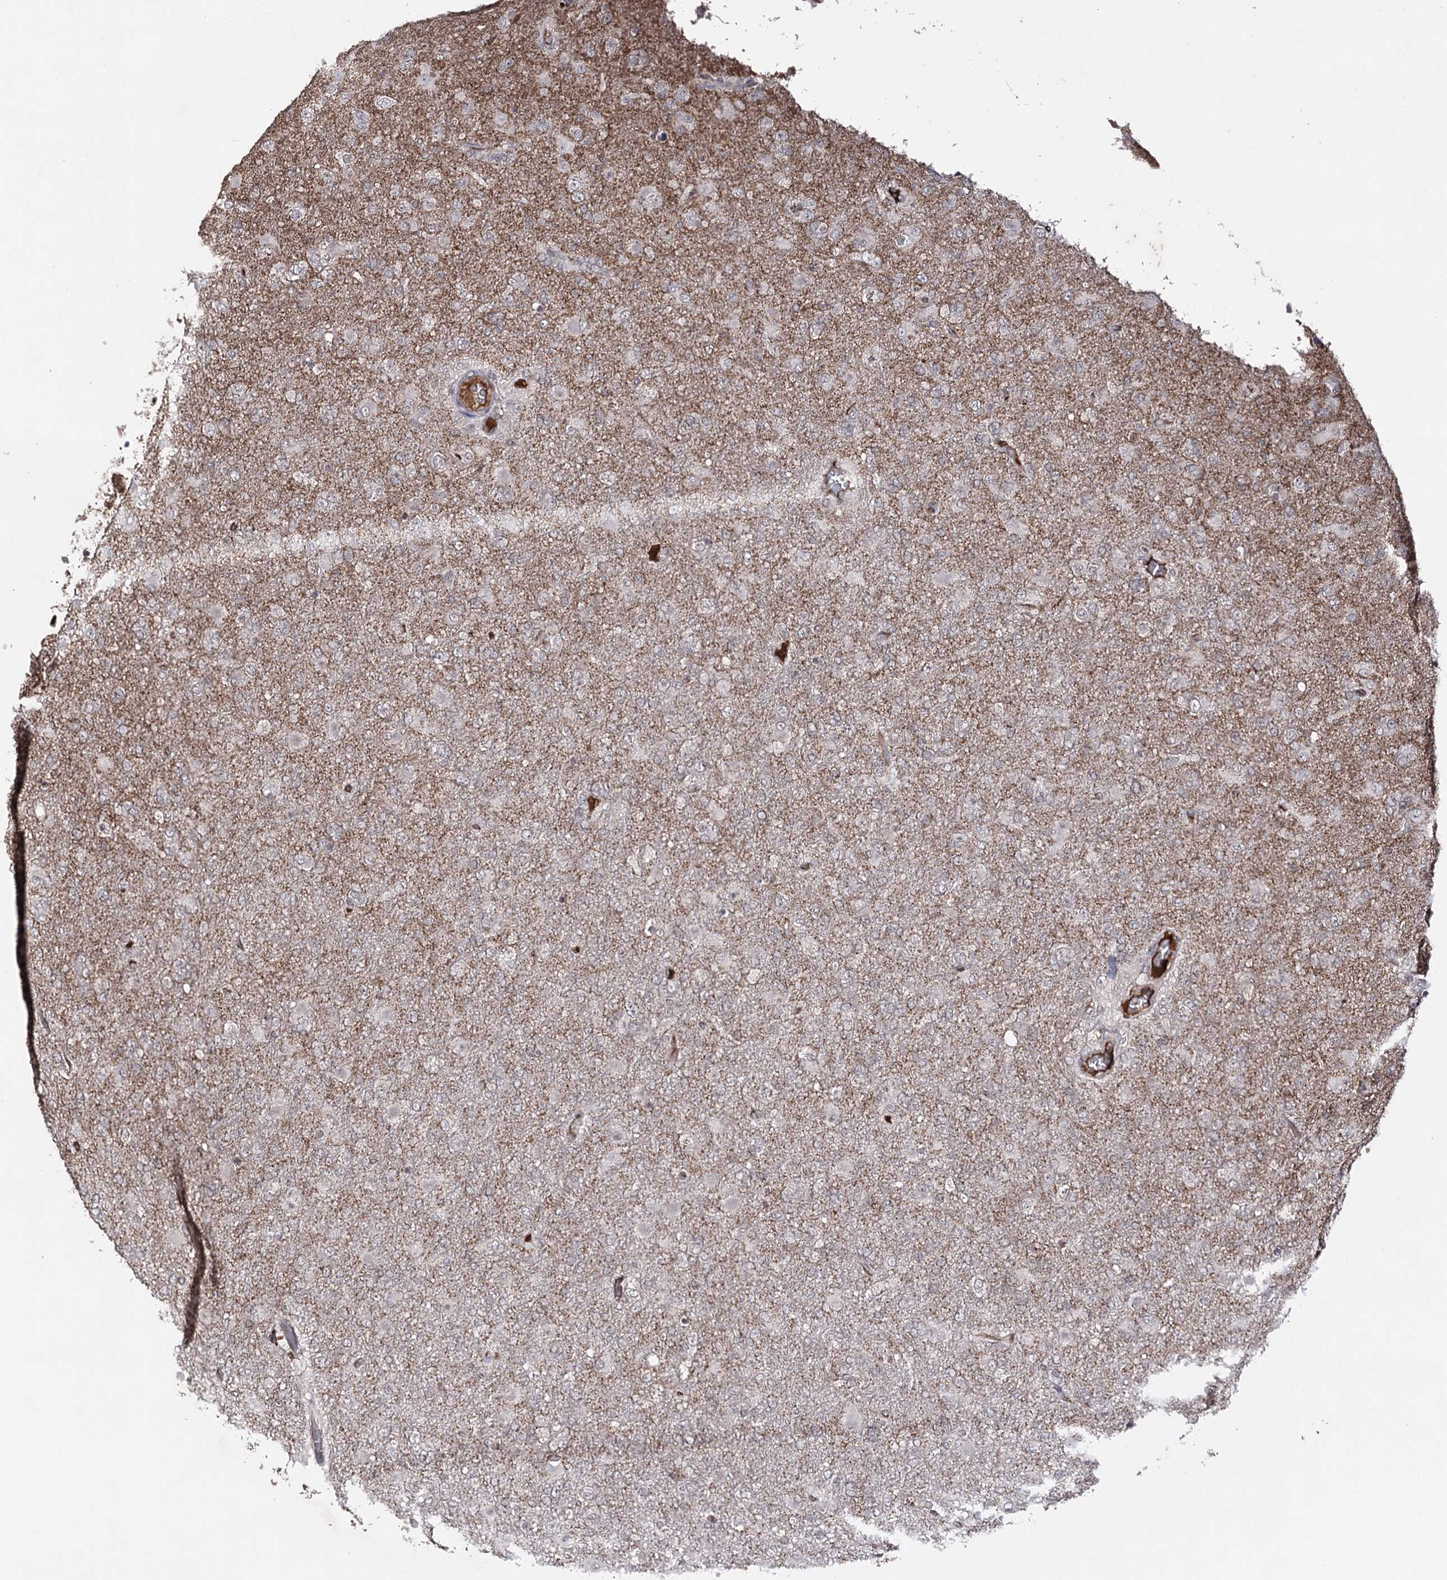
{"staining": {"intensity": "weak", "quantity": "<25%", "location": "cytoplasmic/membranous"}, "tissue": "glioma", "cell_type": "Tumor cells", "image_type": "cancer", "snomed": [{"axis": "morphology", "description": "Glioma, malignant, Low grade"}, {"axis": "topography", "description": "Brain"}], "caption": "A high-resolution image shows immunohistochemistry staining of malignant glioma (low-grade), which exhibits no significant staining in tumor cells. Nuclei are stained in blue.", "gene": "SYNGR3", "patient": {"sex": "male", "age": 65}}